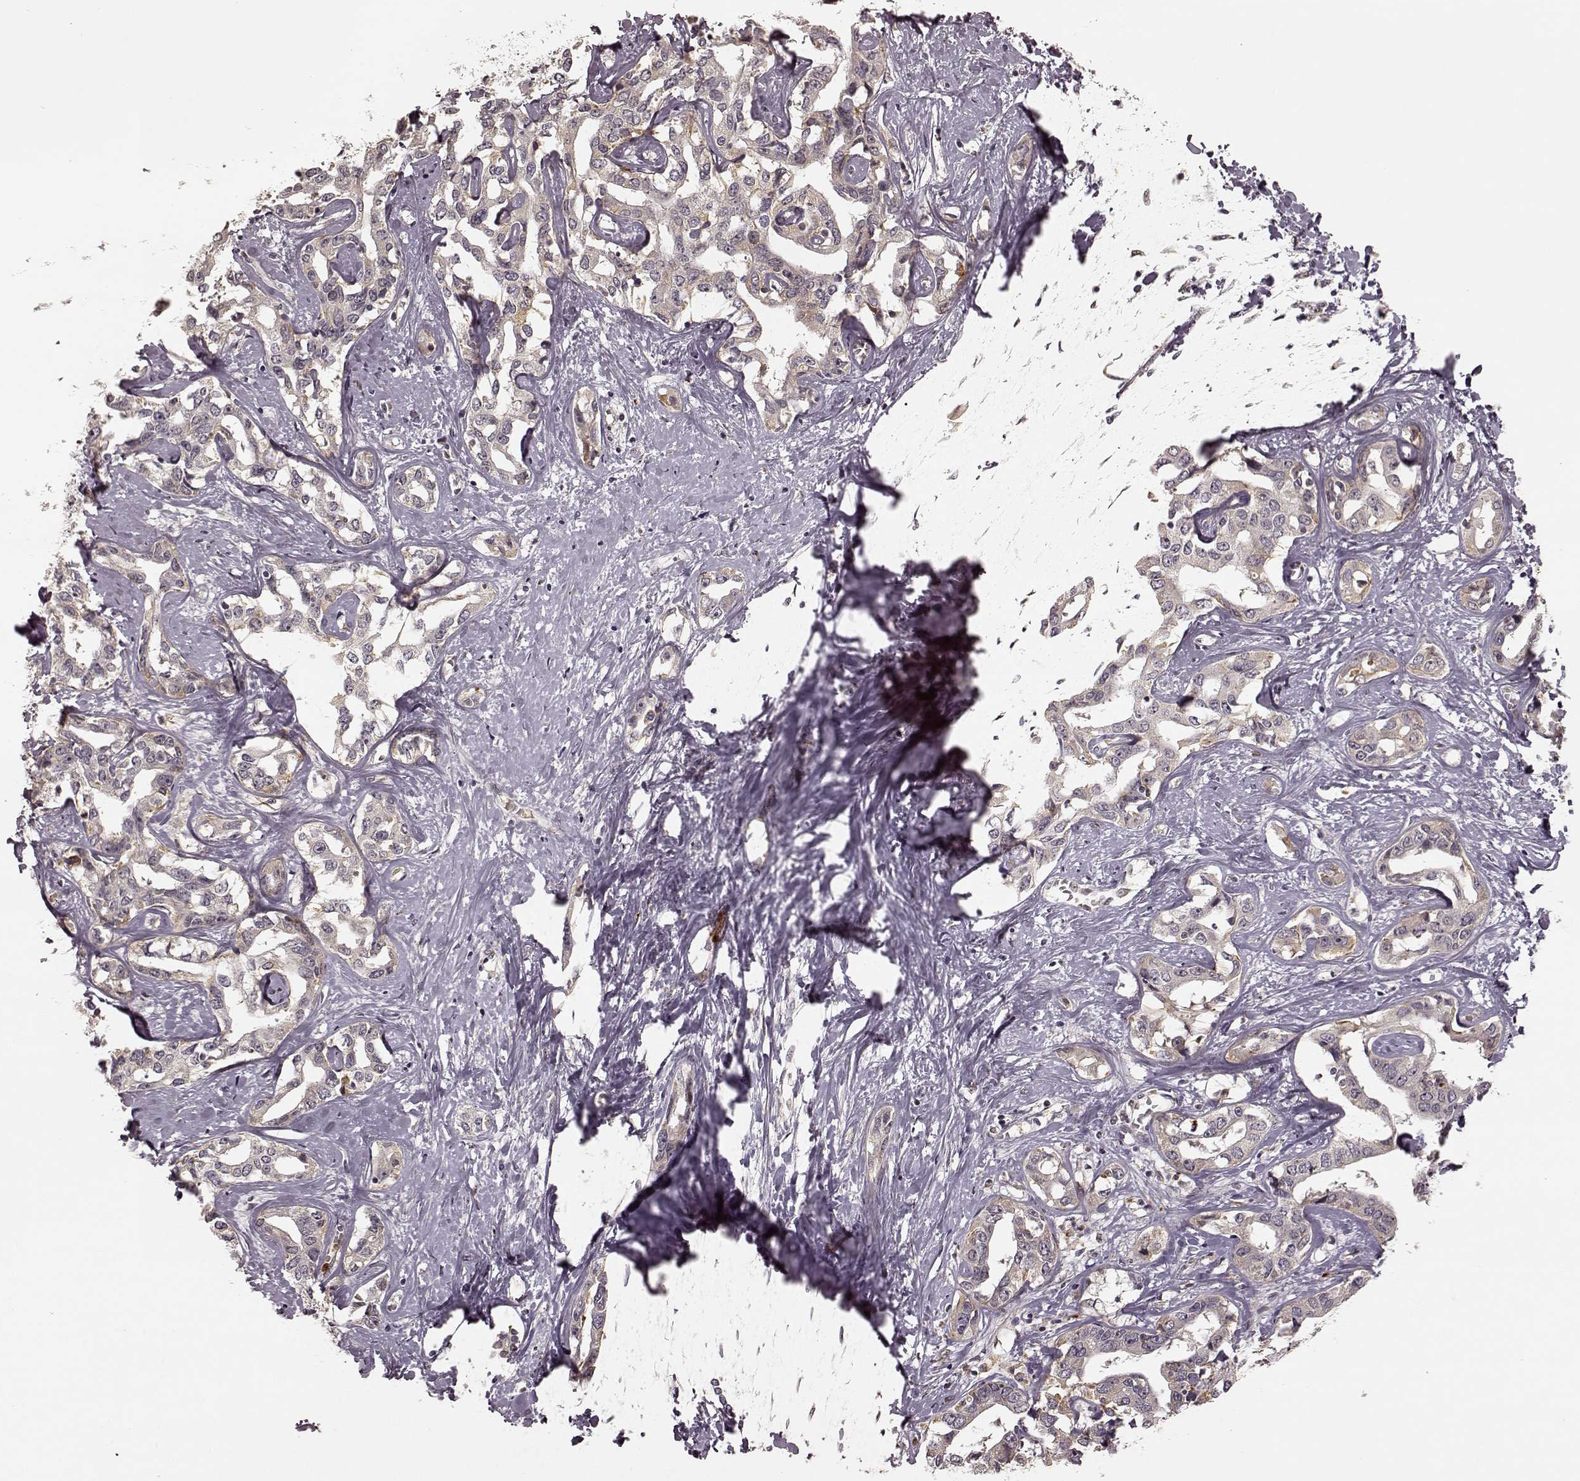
{"staining": {"intensity": "weak", "quantity": "<25%", "location": "cytoplasmic/membranous"}, "tissue": "liver cancer", "cell_type": "Tumor cells", "image_type": "cancer", "snomed": [{"axis": "morphology", "description": "Cholangiocarcinoma"}, {"axis": "topography", "description": "Liver"}], "caption": "This is an IHC image of human liver cancer (cholangiocarcinoma). There is no expression in tumor cells.", "gene": "SLC12A9", "patient": {"sex": "male", "age": 59}}